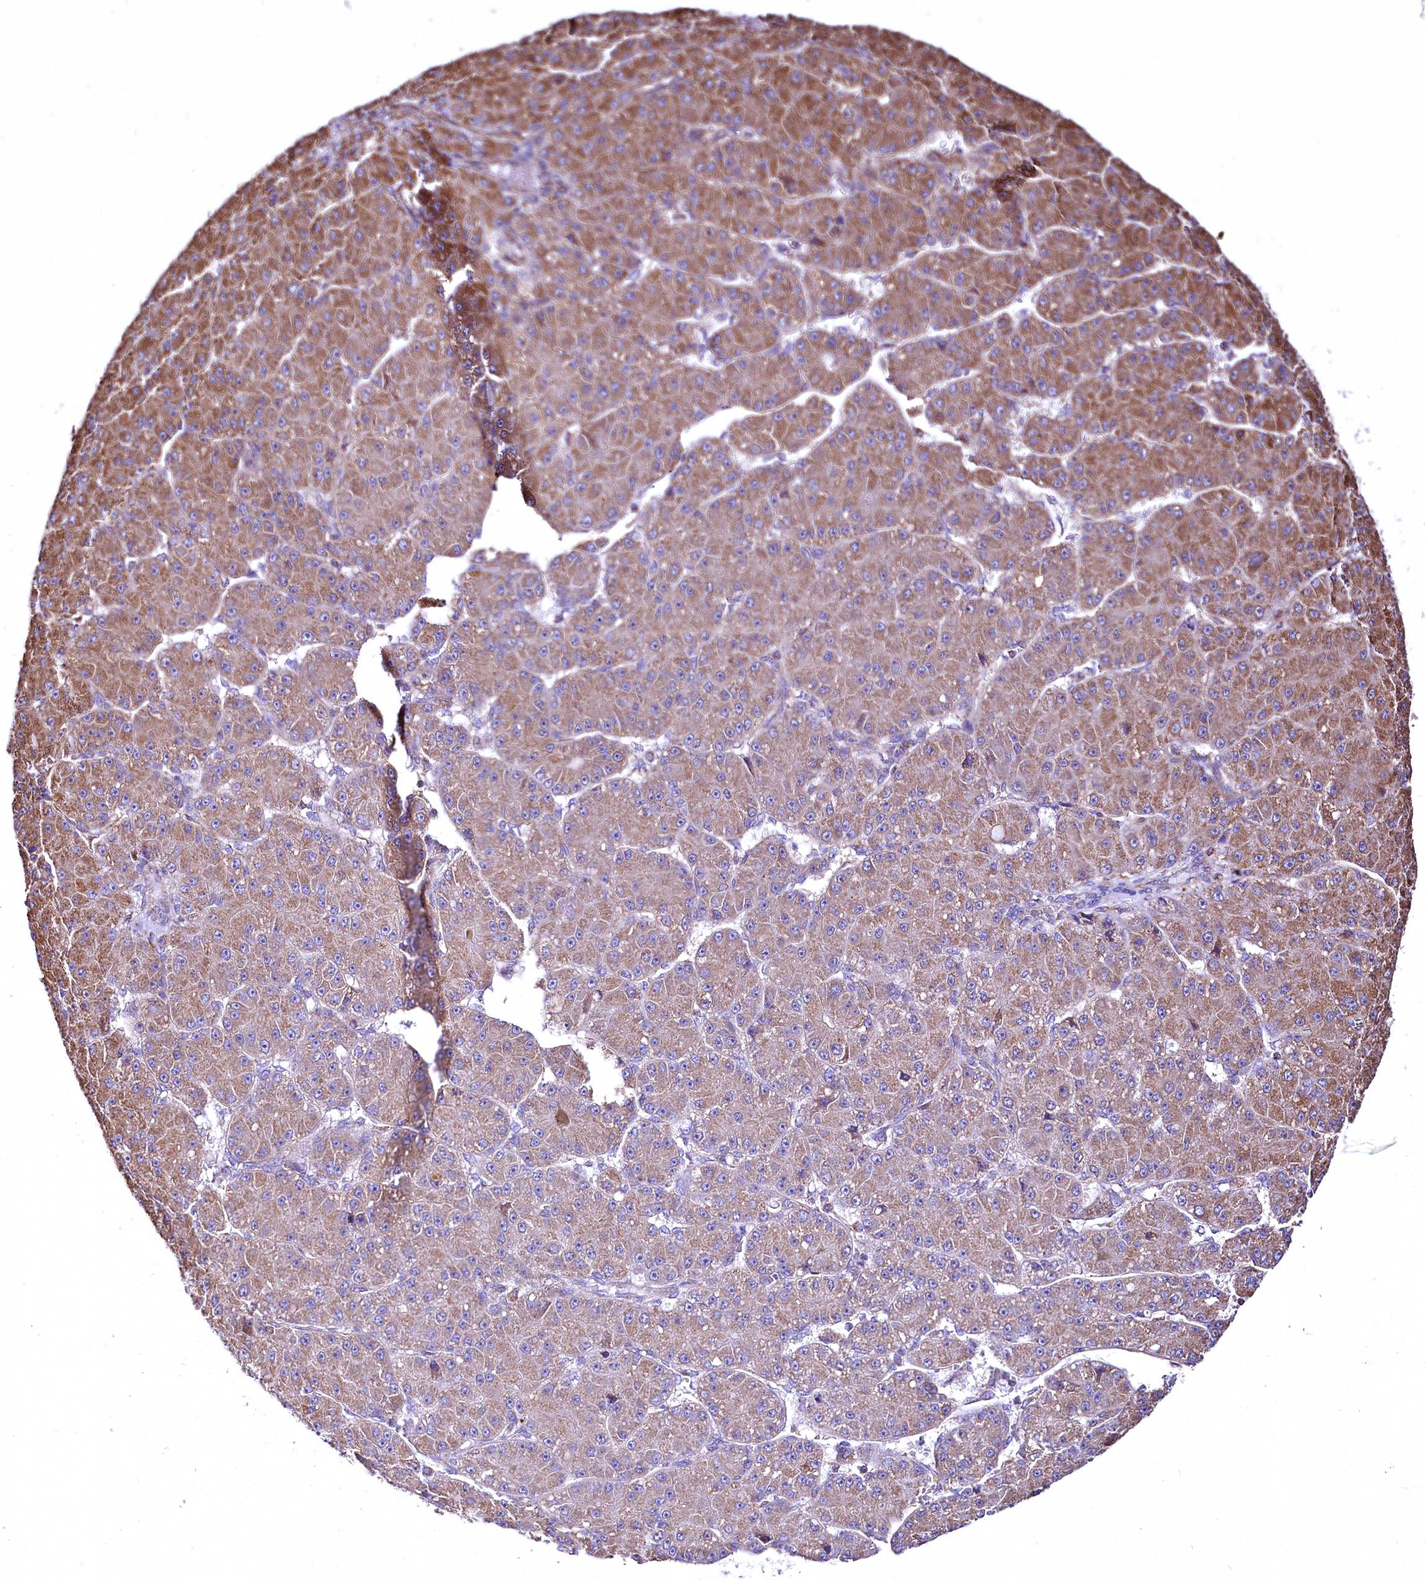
{"staining": {"intensity": "moderate", "quantity": "25%-75%", "location": "cytoplasmic/membranous"}, "tissue": "liver cancer", "cell_type": "Tumor cells", "image_type": "cancer", "snomed": [{"axis": "morphology", "description": "Carcinoma, Hepatocellular, NOS"}, {"axis": "topography", "description": "Liver"}], "caption": "A brown stain shows moderate cytoplasmic/membranous staining of a protein in liver cancer tumor cells. The staining was performed using DAB (3,3'-diaminobenzidine) to visualize the protein expression in brown, while the nuclei were stained in blue with hematoxylin (Magnification: 20x).", "gene": "NUDT15", "patient": {"sex": "male", "age": 67}}